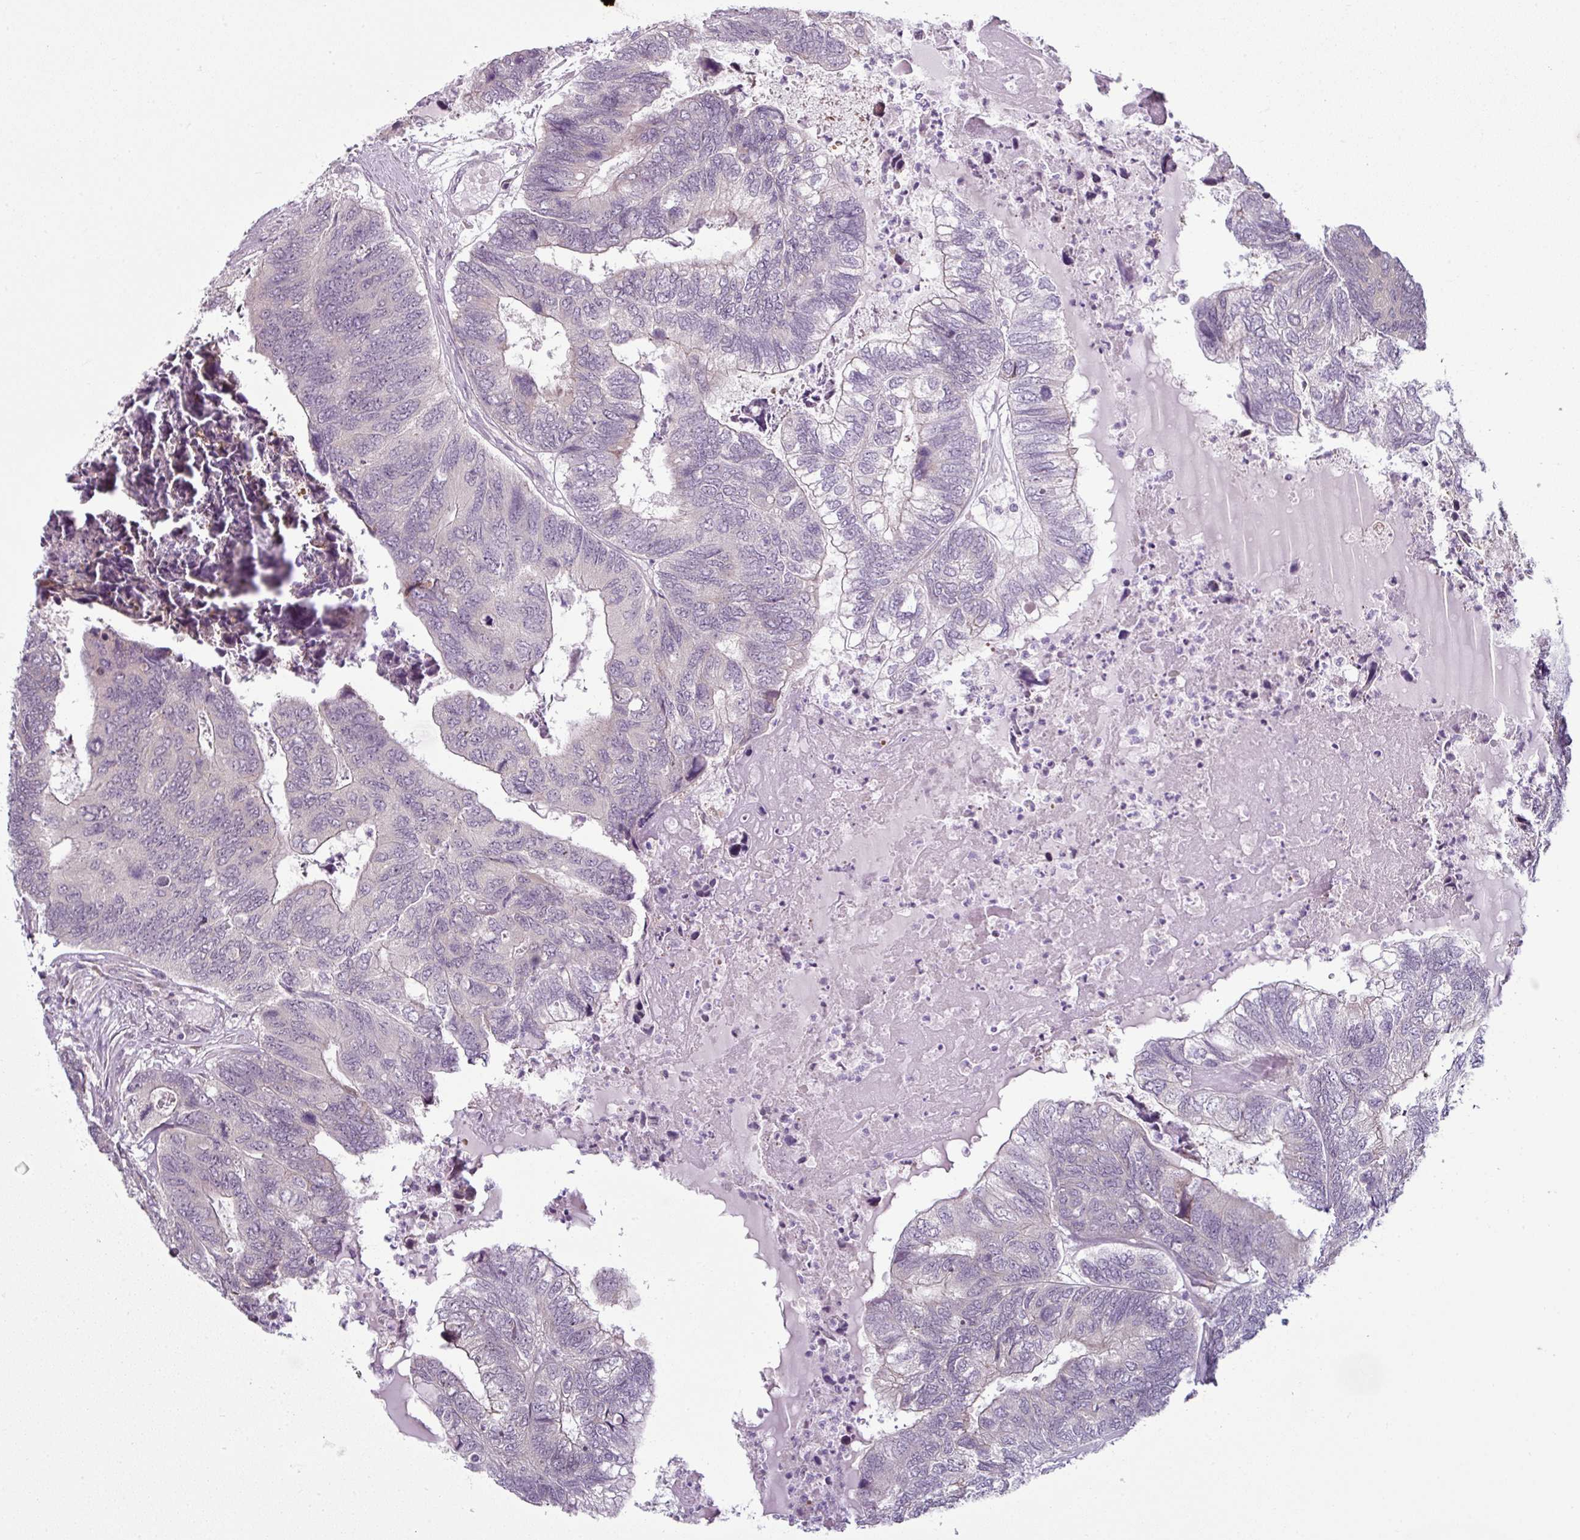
{"staining": {"intensity": "negative", "quantity": "none", "location": "none"}, "tissue": "colorectal cancer", "cell_type": "Tumor cells", "image_type": "cancer", "snomed": [{"axis": "morphology", "description": "Adenocarcinoma, NOS"}, {"axis": "topography", "description": "Colon"}], "caption": "Immunohistochemistry (IHC) photomicrograph of neoplastic tissue: colorectal cancer (adenocarcinoma) stained with DAB (3,3'-diaminobenzidine) reveals no significant protein expression in tumor cells. (Brightfield microscopy of DAB immunohistochemistry (IHC) at high magnification).", "gene": "OR52D1", "patient": {"sex": "female", "age": 67}}